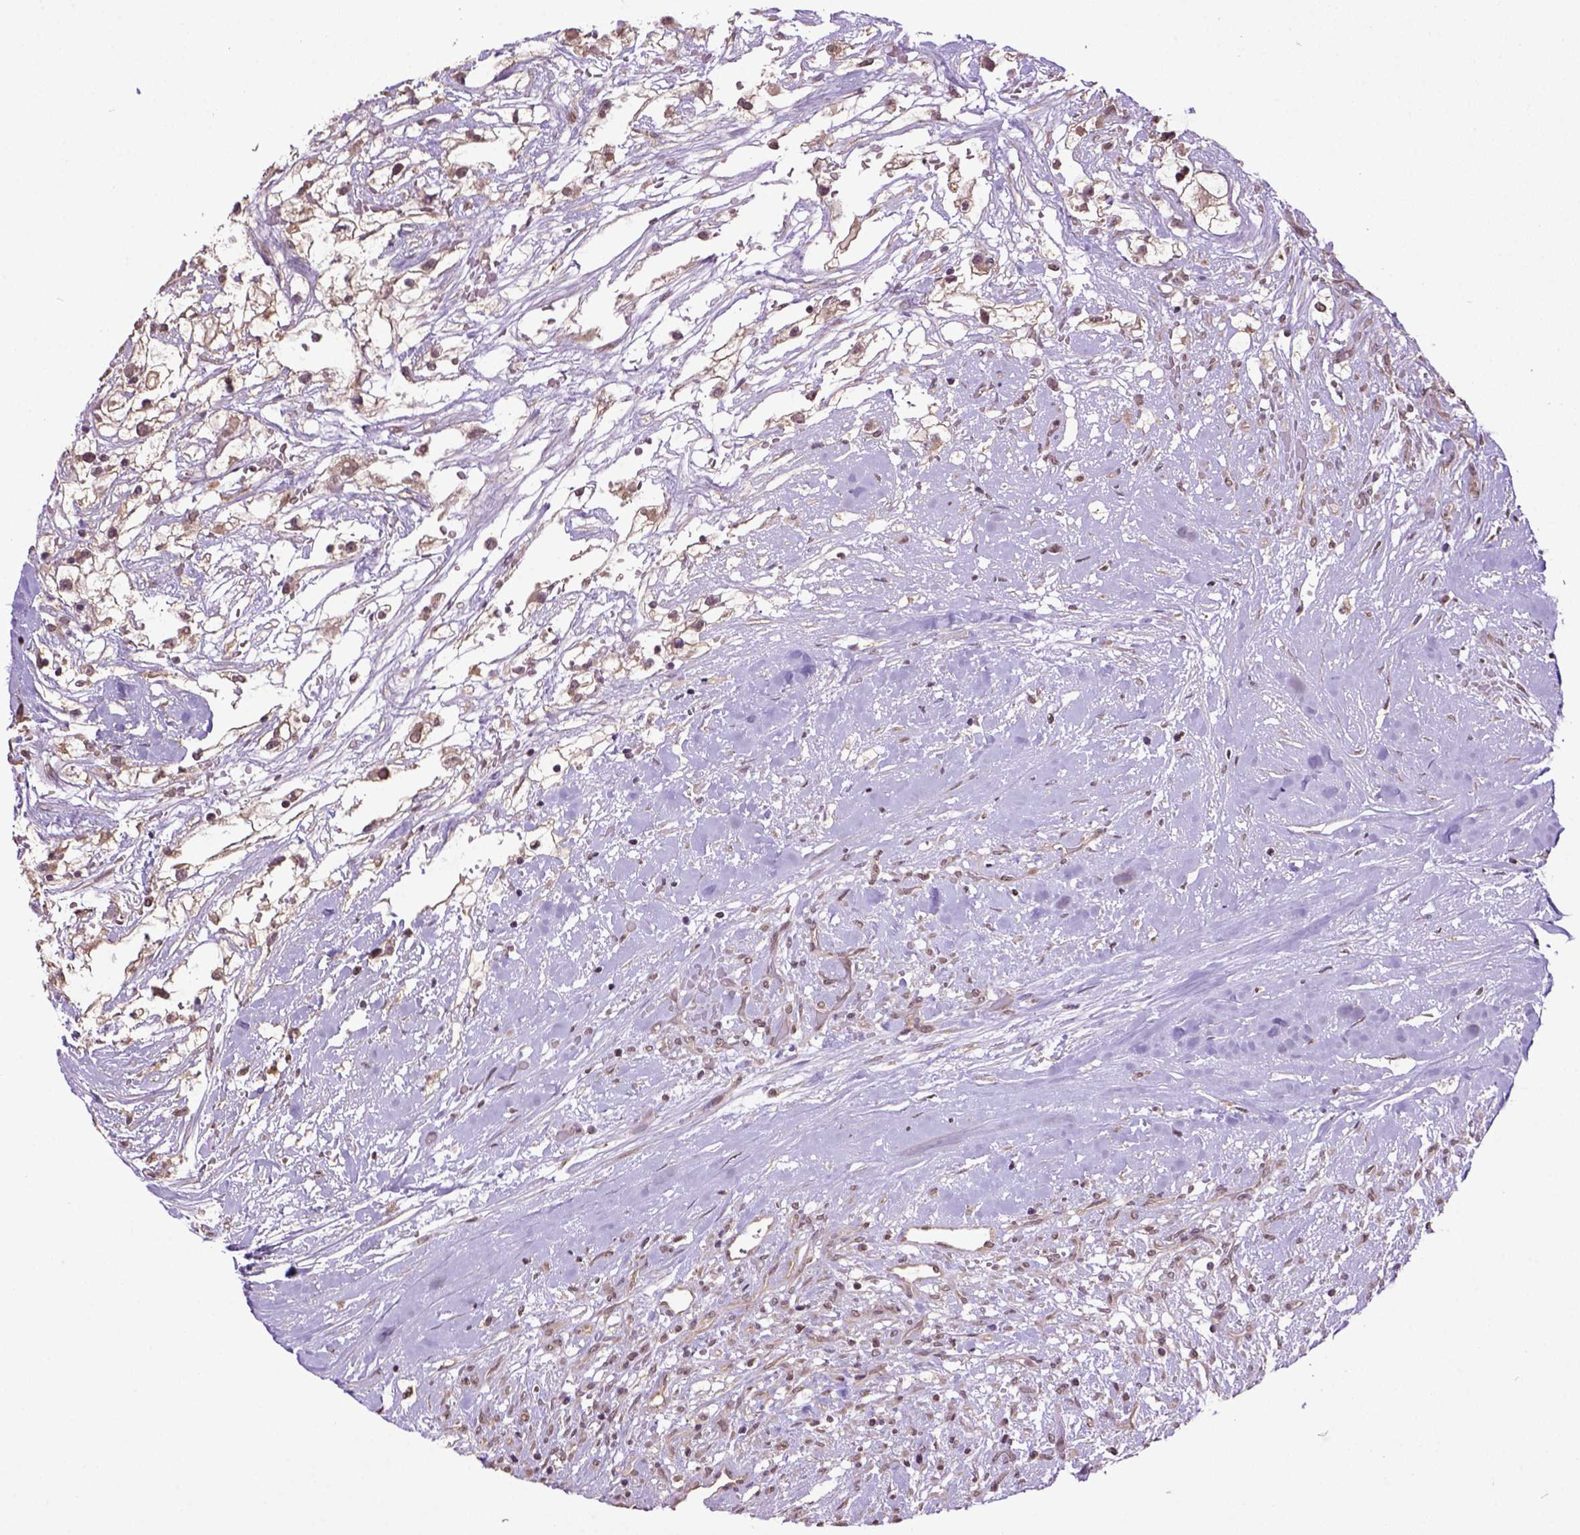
{"staining": {"intensity": "weak", "quantity": ">75%", "location": "cytoplasmic/membranous"}, "tissue": "renal cancer", "cell_type": "Tumor cells", "image_type": "cancer", "snomed": [{"axis": "morphology", "description": "Adenocarcinoma, NOS"}, {"axis": "topography", "description": "Kidney"}], "caption": "Human renal adenocarcinoma stained with a protein marker exhibits weak staining in tumor cells.", "gene": "WDR17", "patient": {"sex": "male", "age": 59}}